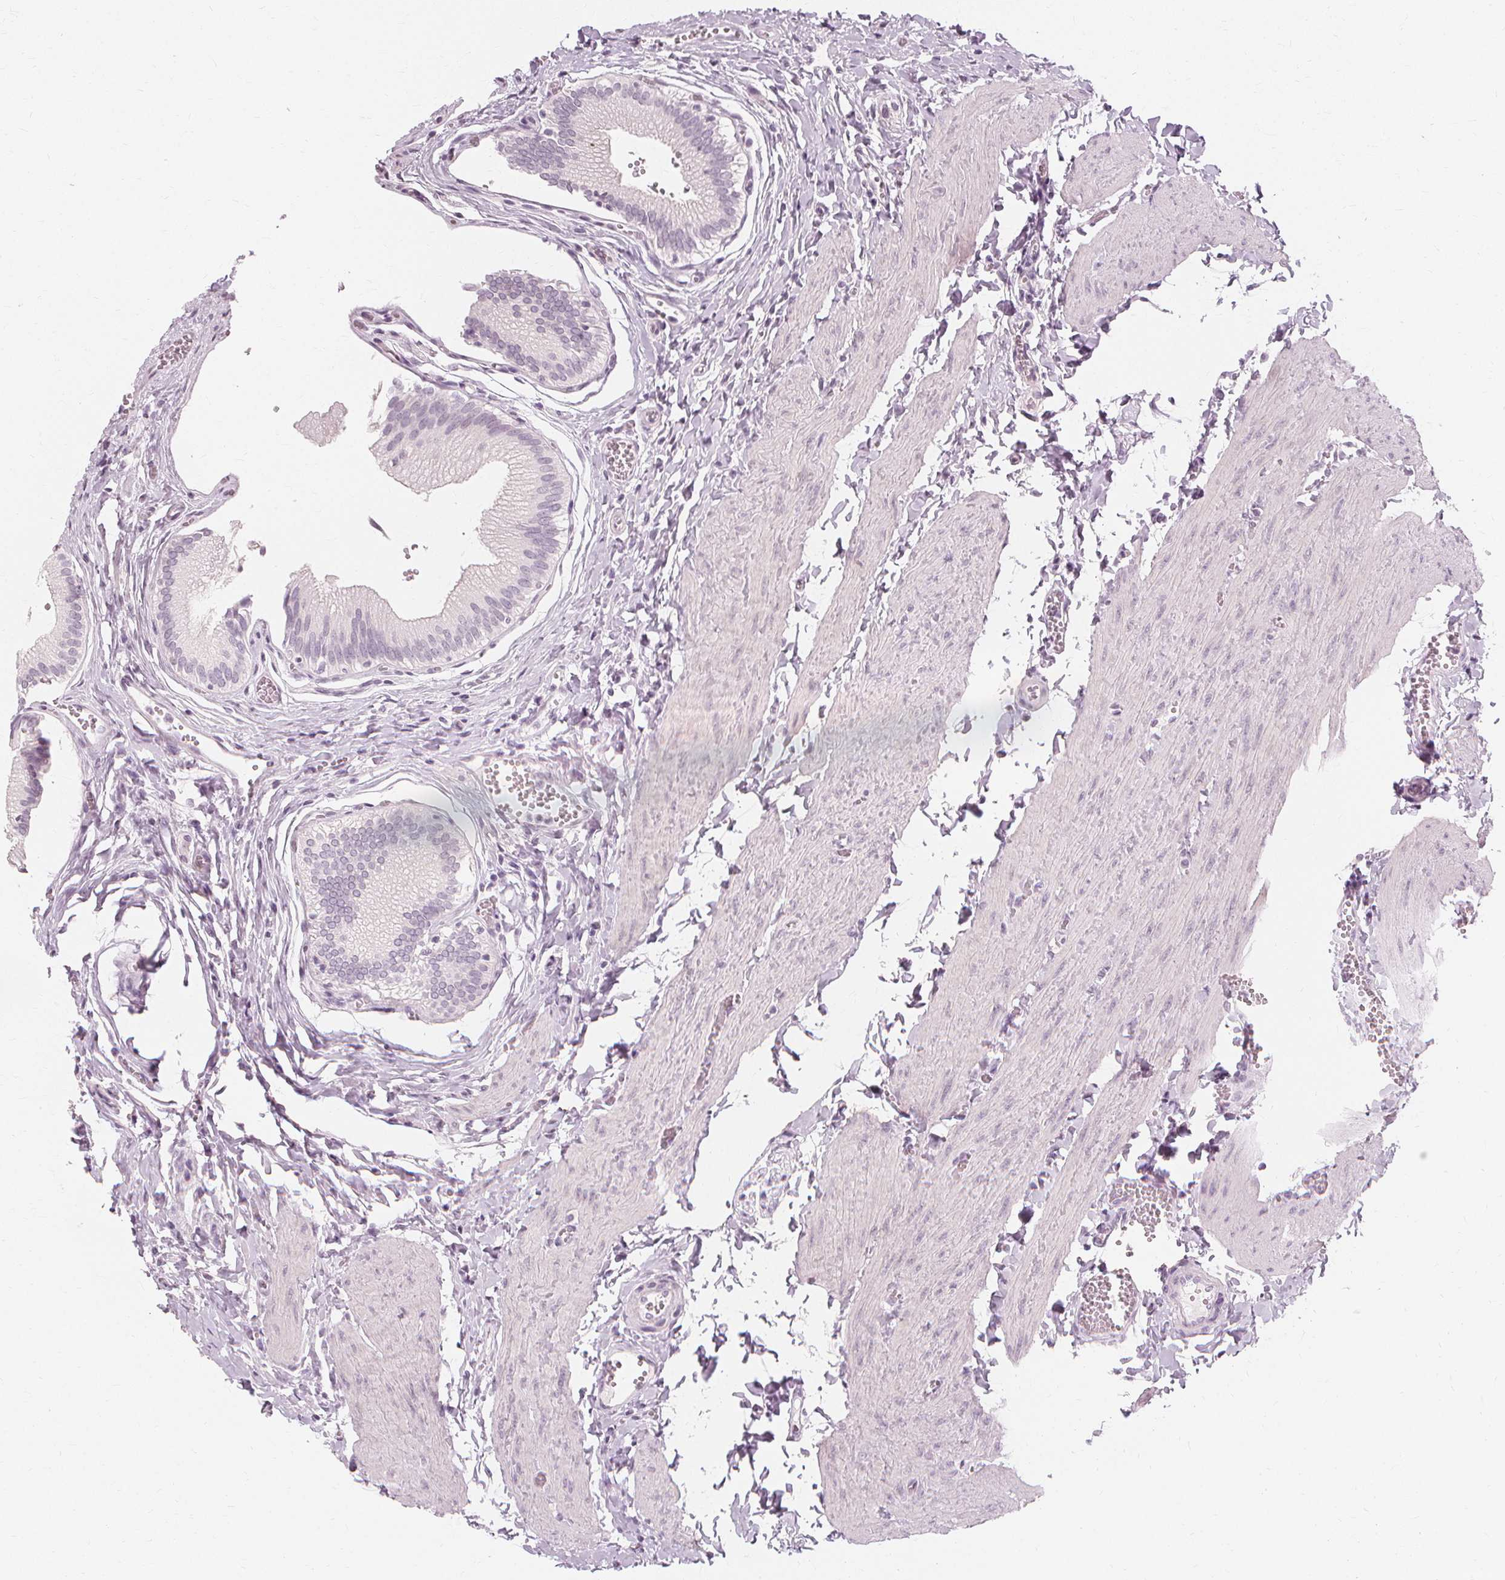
{"staining": {"intensity": "negative", "quantity": "none", "location": "none"}, "tissue": "gallbladder", "cell_type": "Glandular cells", "image_type": "normal", "snomed": [{"axis": "morphology", "description": "Normal tissue, NOS"}, {"axis": "topography", "description": "Gallbladder"}, {"axis": "topography", "description": "Peripheral nerve tissue"}], "caption": "The immunohistochemistry (IHC) histopathology image has no significant positivity in glandular cells of gallbladder. (Stains: DAB immunohistochemistry (IHC) with hematoxylin counter stain, Microscopy: brightfield microscopy at high magnification).", "gene": "NXPE1", "patient": {"sex": "male", "age": 17}}